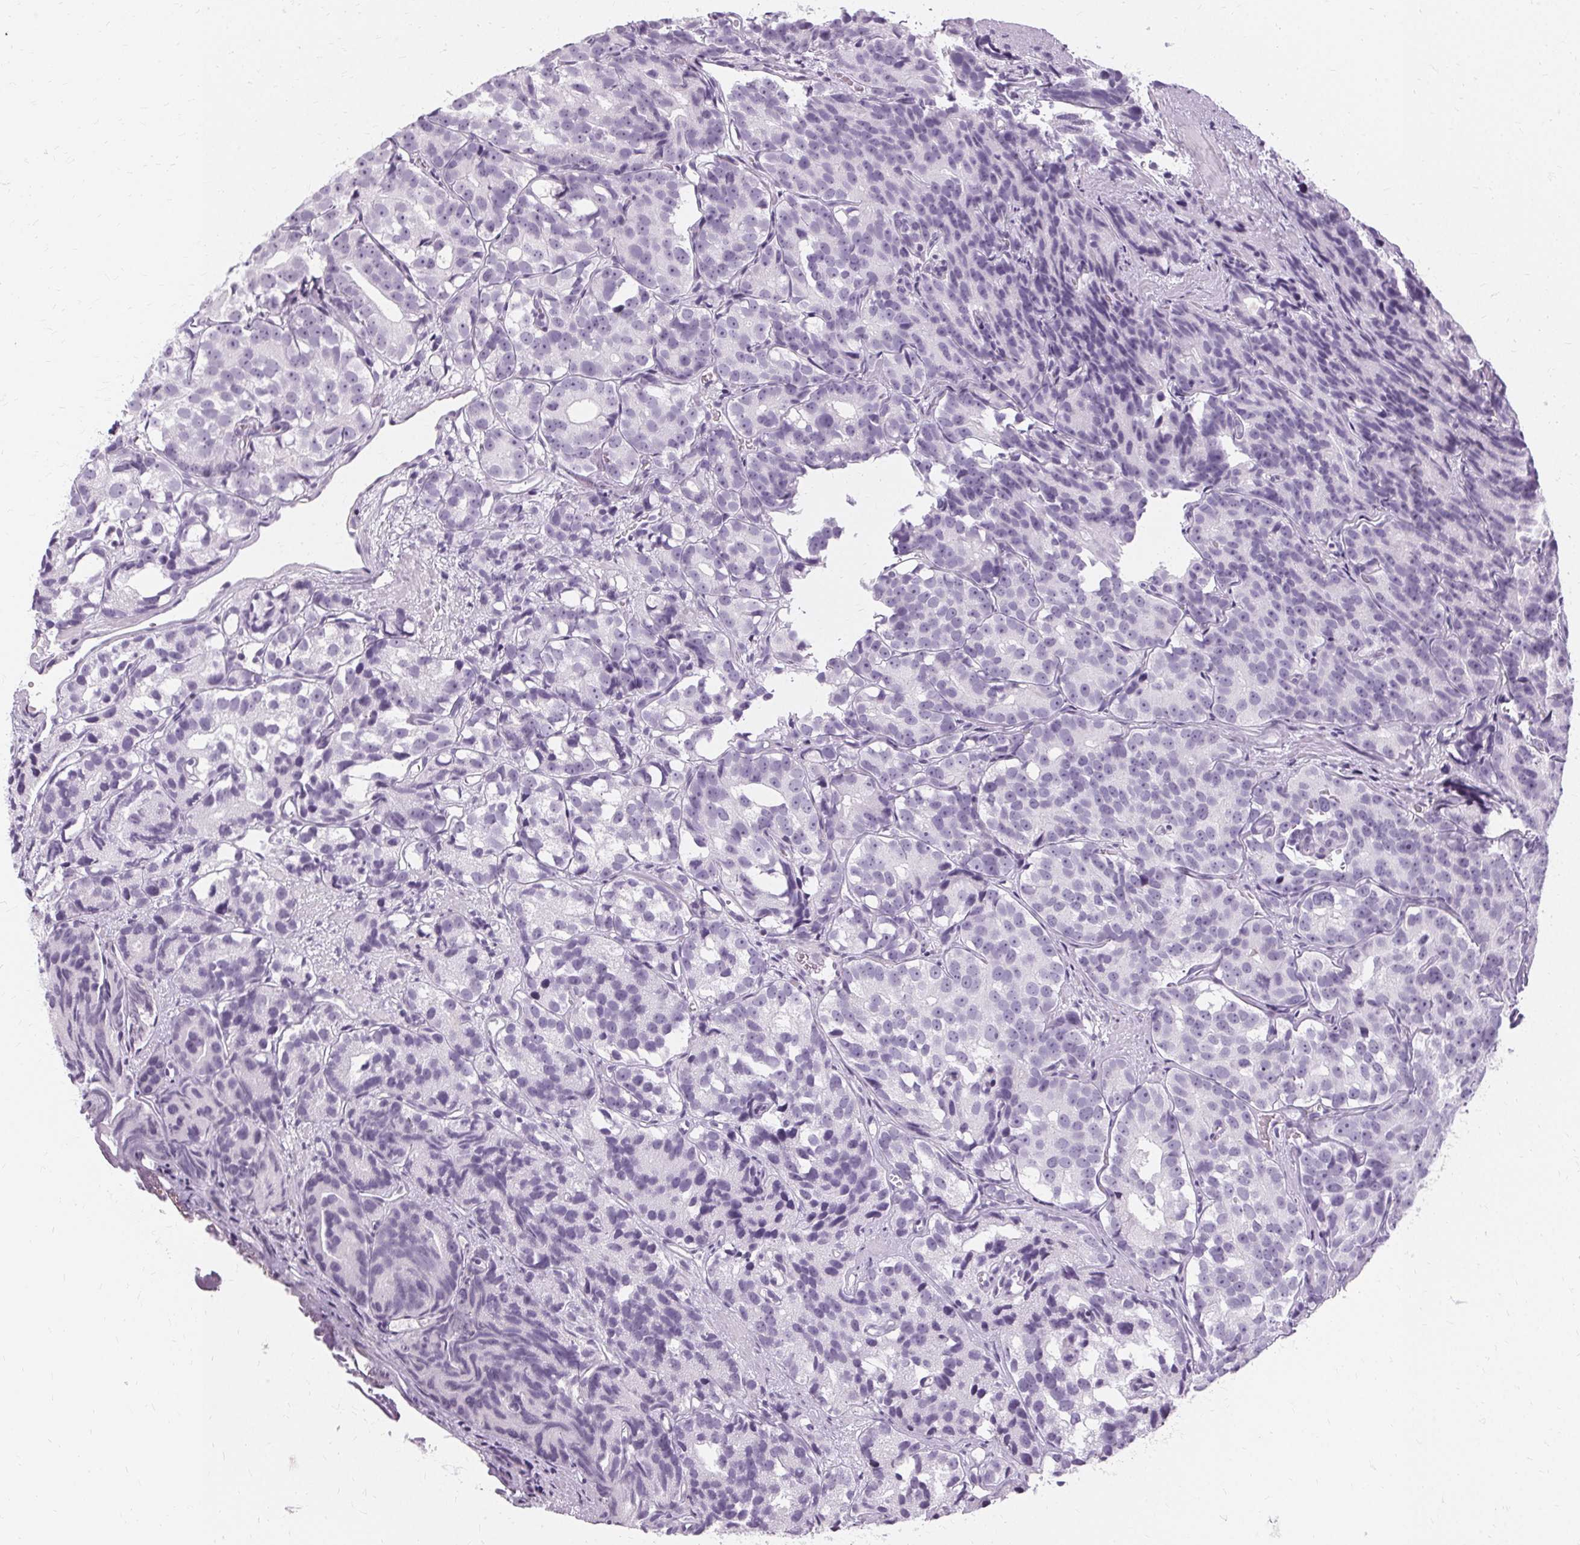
{"staining": {"intensity": "negative", "quantity": "none", "location": "none"}, "tissue": "prostate cancer", "cell_type": "Tumor cells", "image_type": "cancer", "snomed": [{"axis": "morphology", "description": "Adenocarcinoma, High grade"}, {"axis": "topography", "description": "Prostate"}], "caption": "A micrograph of human prostate cancer (high-grade adenocarcinoma) is negative for staining in tumor cells.", "gene": "KRT6C", "patient": {"sex": "male", "age": 77}}